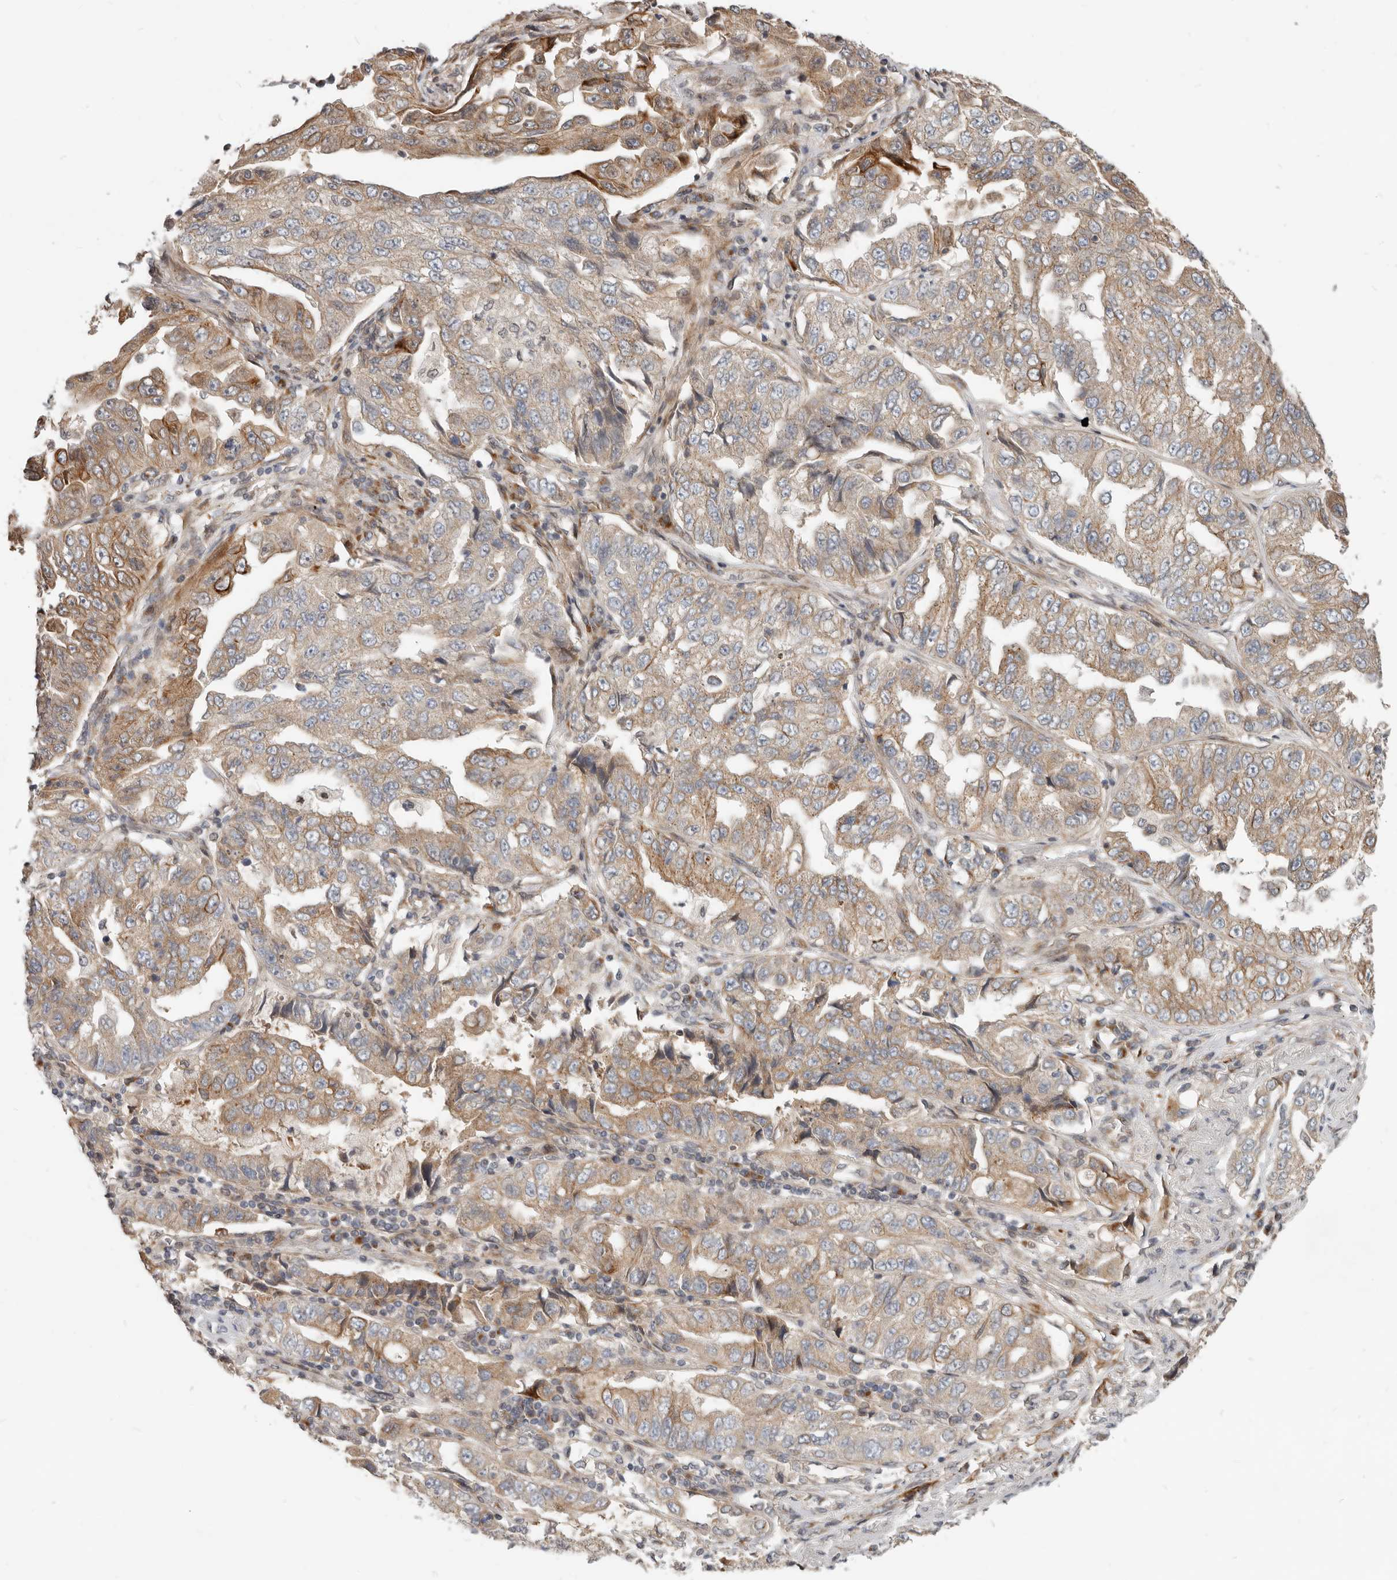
{"staining": {"intensity": "moderate", "quantity": "25%-75%", "location": "cytoplasmic/membranous"}, "tissue": "lung cancer", "cell_type": "Tumor cells", "image_type": "cancer", "snomed": [{"axis": "morphology", "description": "Adenocarcinoma, NOS"}, {"axis": "topography", "description": "Lung"}], "caption": "Immunohistochemistry (IHC) of lung adenocarcinoma displays medium levels of moderate cytoplasmic/membranous expression in about 25%-75% of tumor cells.", "gene": "NPY4R", "patient": {"sex": "female", "age": 51}}